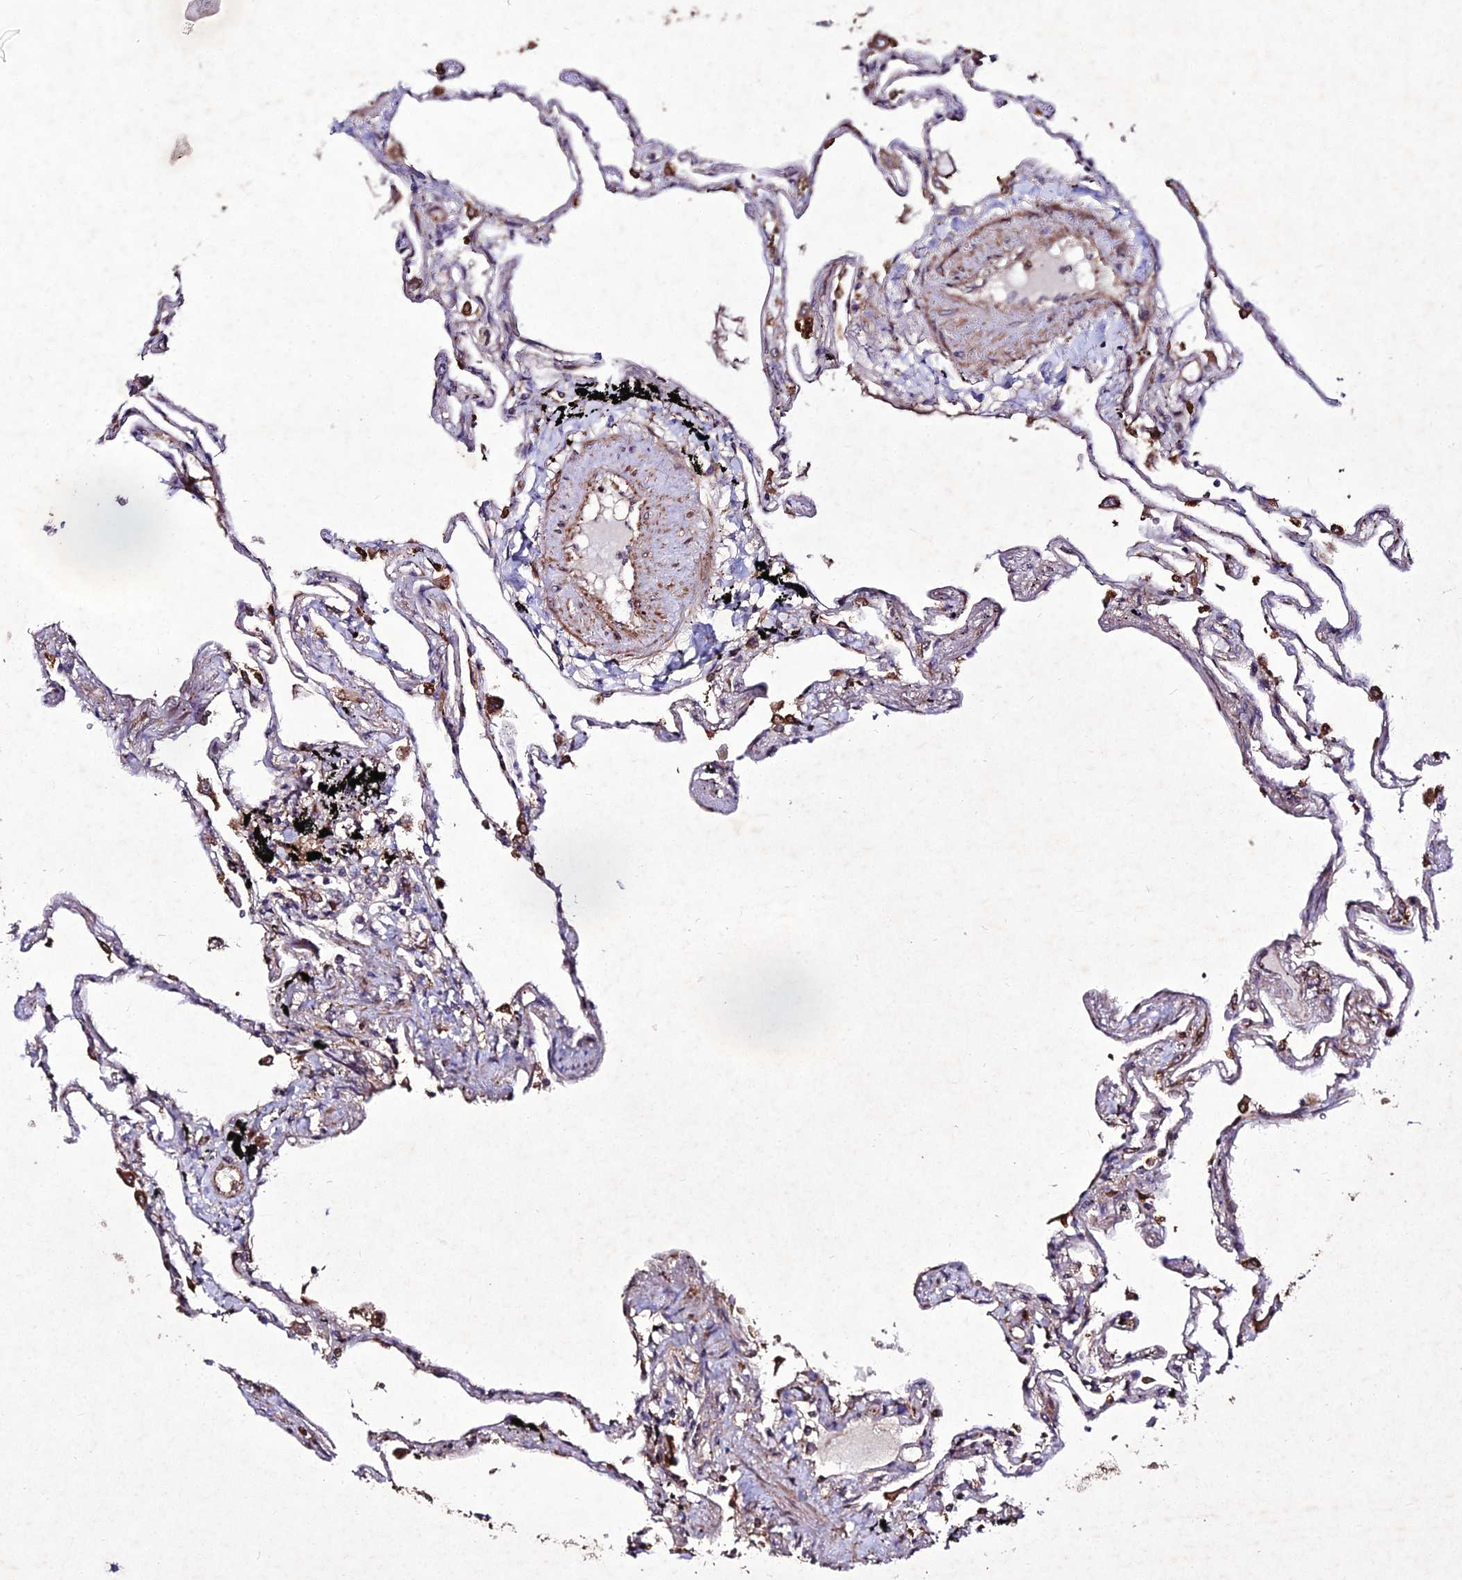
{"staining": {"intensity": "moderate", "quantity": "25%-75%", "location": "cytoplasmic/membranous"}, "tissue": "lung", "cell_type": "Alveolar cells", "image_type": "normal", "snomed": [{"axis": "morphology", "description": "Normal tissue, NOS"}, {"axis": "topography", "description": "Lung"}], "caption": "Brown immunohistochemical staining in benign human lung reveals moderate cytoplasmic/membranous staining in approximately 25%-75% of alveolar cells. The staining is performed using DAB (3,3'-diaminobenzidine) brown chromogen to label protein expression. The nuclei are counter-stained blue using hematoxylin.", "gene": "ZNF766", "patient": {"sex": "female", "age": 67}}